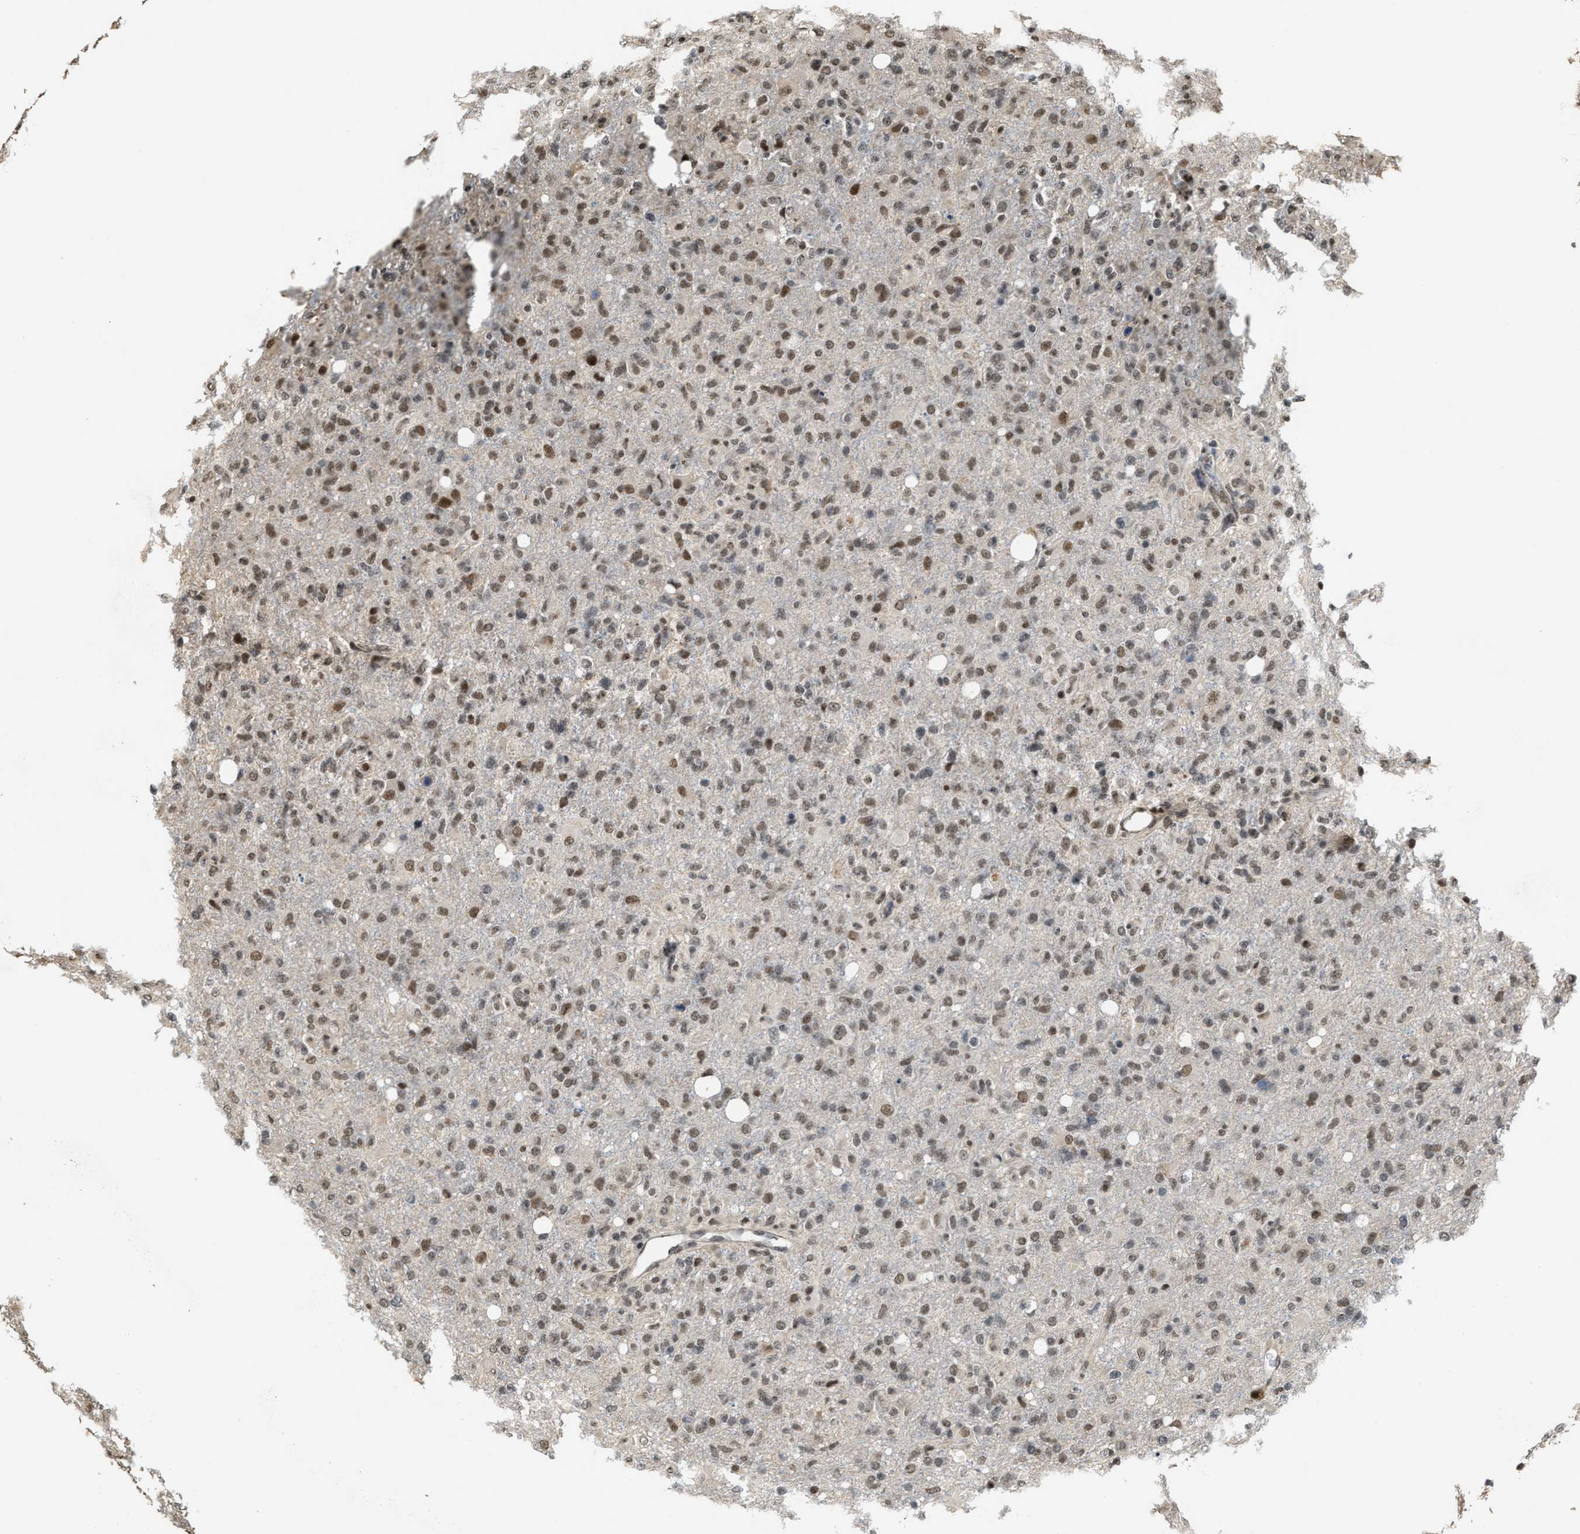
{"staining": {"intensity": "weak", "quantity": ">75%", "location": "nuclear"}, "tissue": "glioma", "cell_type": "Tumor cells", "image_type": "cancer", "snomed": [{"axis": "morphology", "description": "Glioma, malignant, High grade"}, {"axis": "topography", "description": "Brain"}], "caption": "Malignant high-grade glioma was stained to show a protein in brown. There is low levels of weak nuclear positivity in approximately >75% of tumor cells.", "gene": "SERTAD2", "patient": {"sex": "female", "age": 57}}